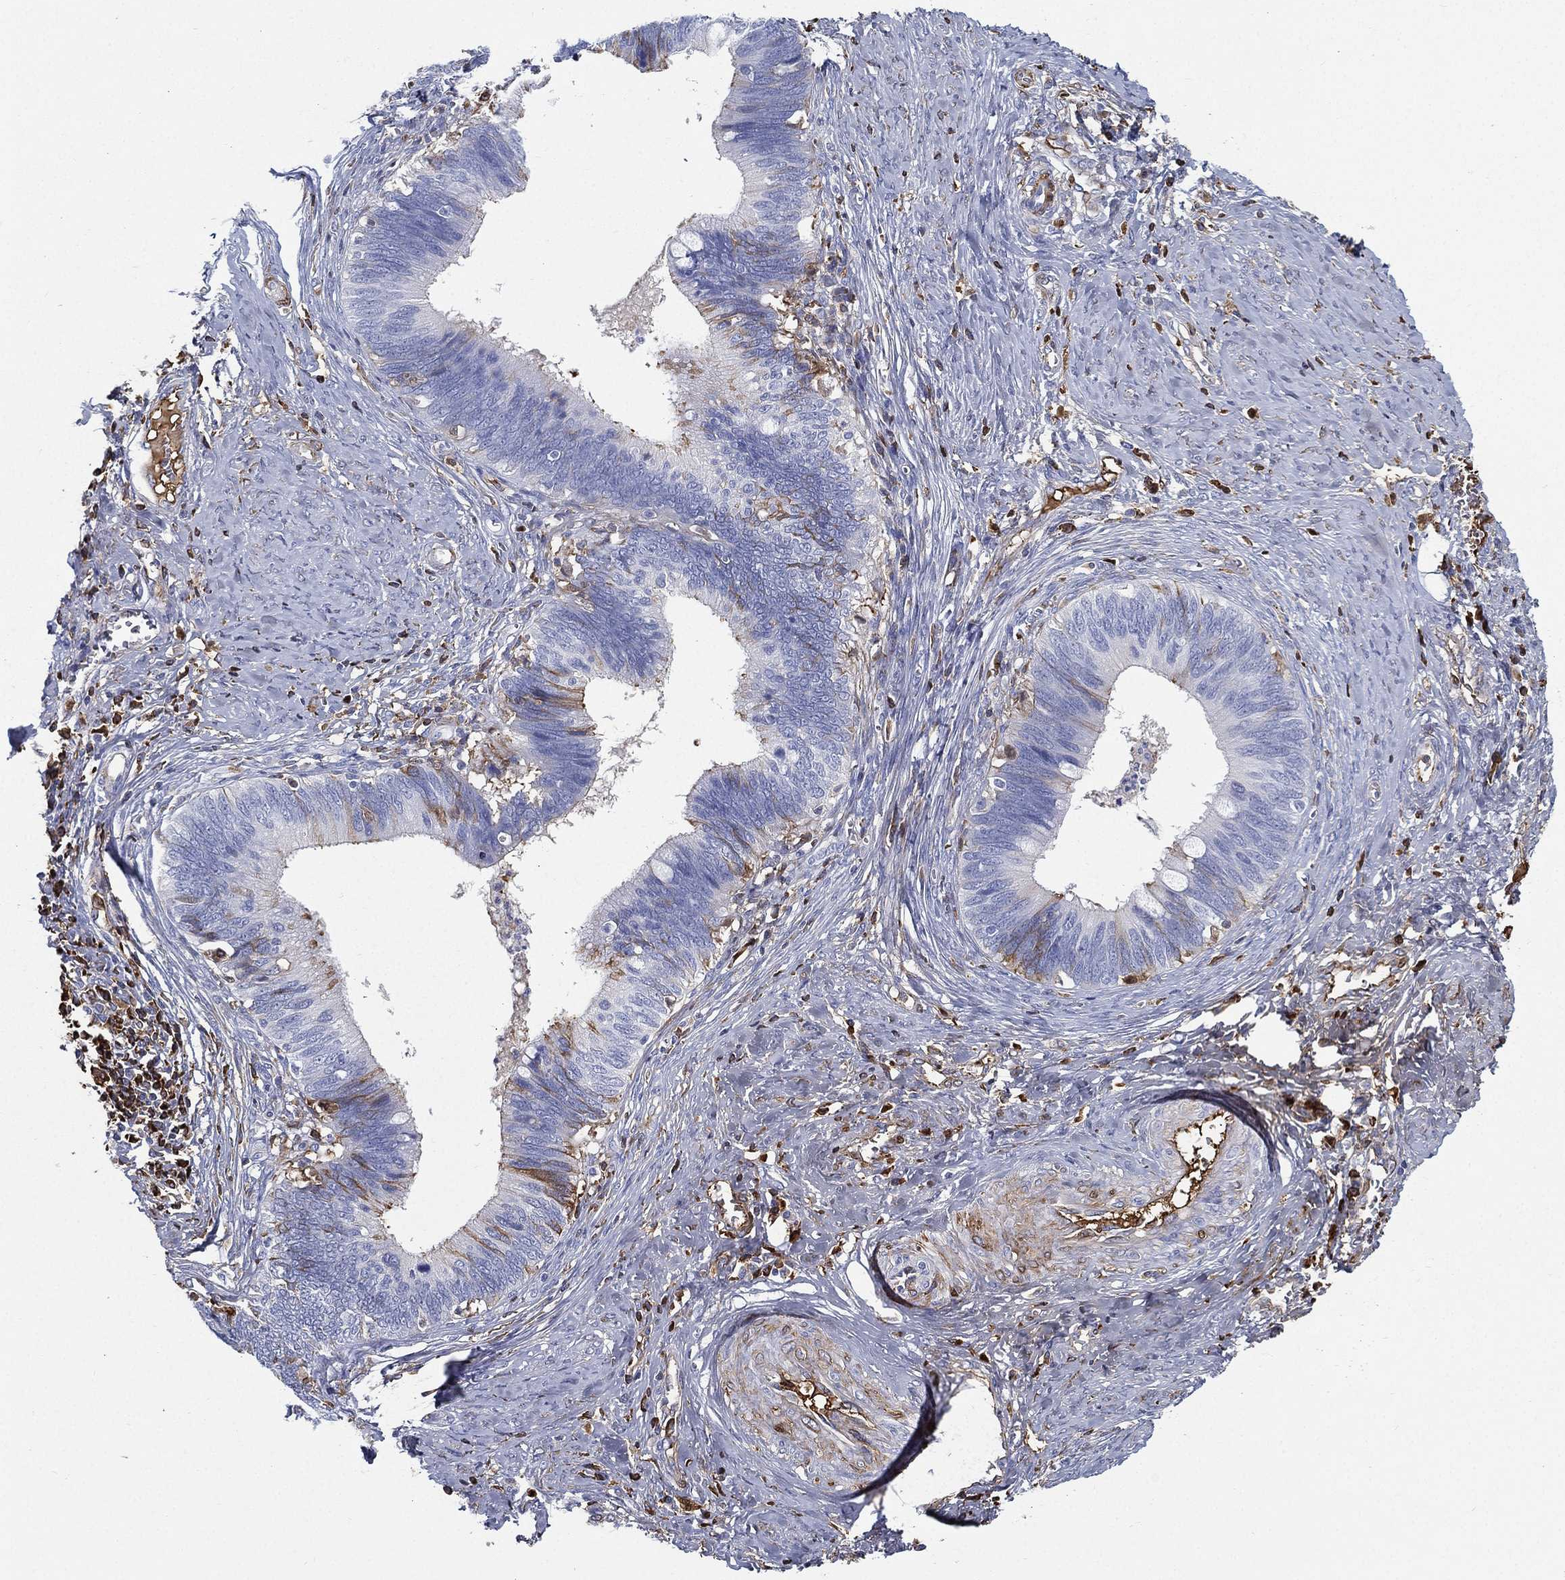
{"staining": {"intensity": "moderate", "quantity": "<25%", "location": "cytoplasmic/membranous"}, "tissue": "cervical cancer", "cell_type": "Tumor cells", "image_type": "cancer", "snomed": [{"axis": "morphology", "description": "Adenocarcinoma, NOS"}, {"axis": "topography", "description": "Cervix"}], "caption": "Human cervical cancer (adenocarcinoma) stained for a protein (brown) exhibits moderate cytoplasmic/membranous positive staining in about <25% of tumor cells.", "gene": "IFNB1", "patient": {"sex": "female", "age": 42}}